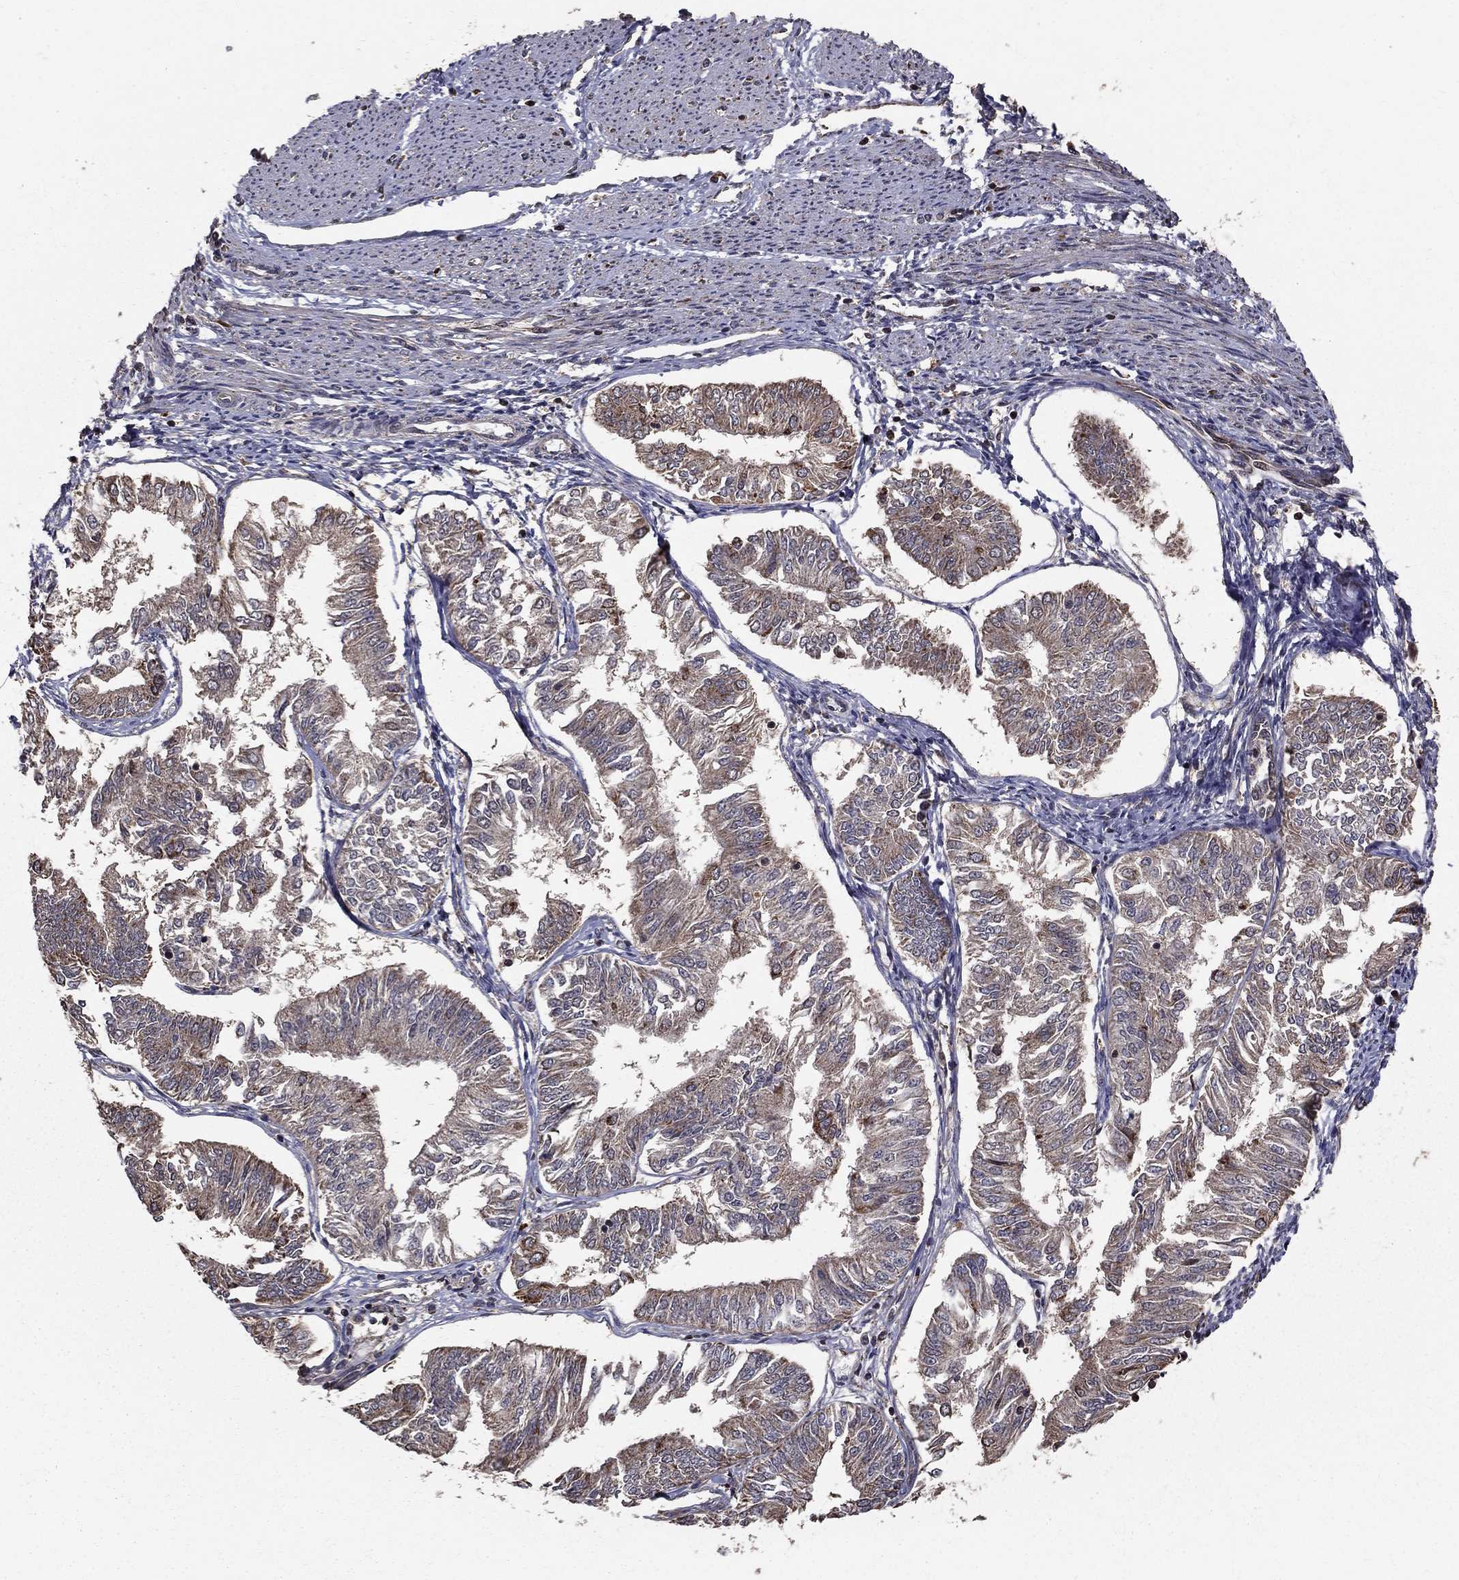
{"staining": {"intensity": "negative", "quantity": "none", "location": "none"}, "tissue": "endometrial cancer", "cell_type": "Tumor cells", "image_type": "cancer", "snomed": [{"axis": "morphology", "description": "Adenocarcinoma, NOS"}, {"axis": "topography", "description": "Endometrium"}], "caption": "Tumor cells show no significant staining in endometrial cancer (adenocarcinoma).", "gene": "ACOT13", "patient": {"sex": "female", "age": 58}}